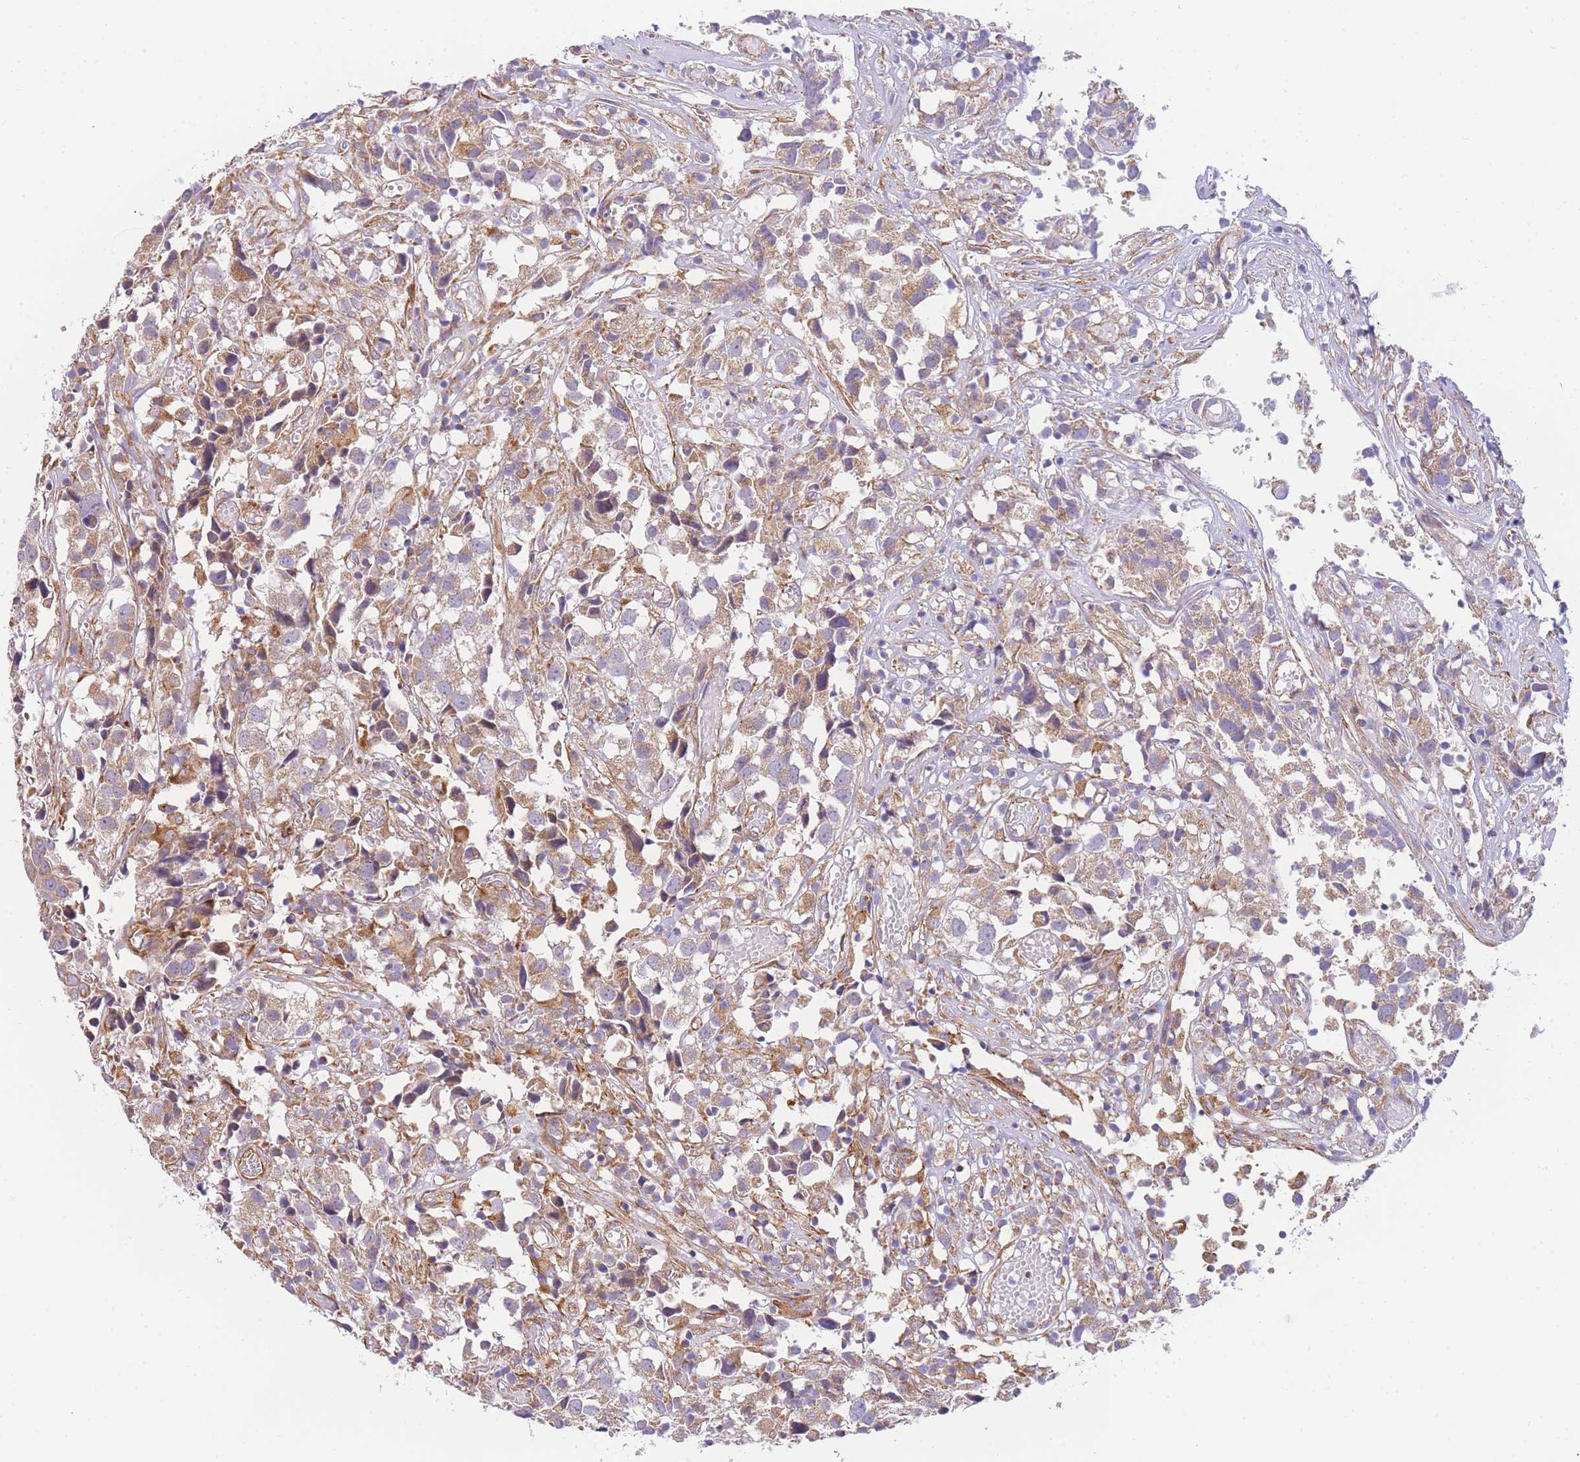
{"staining": {"intensity": "weak", "quantity": ">75%", "location": "cytoplasmic/membranous"}, "tissue": "urothelial cancer", "cell_type": "Tumor cells", "image_type": "cancer", "snomed": [{"axis": "morphology", "description": "Urothelial carcinoma, High grade"}, {"axis": "topography", "description": "Urinary bladder"}], "caption": "Brown immunohistochemical staining in high-grade urothelial carcinoma demonstrates weak cytoplasmic/membranous expression in about >75% of tumor cells. (DAB = brown stain, brightfield microscopy at high magnification).", "gene": "MTRES1", "patient": {"sex": "female", "age": 75}}